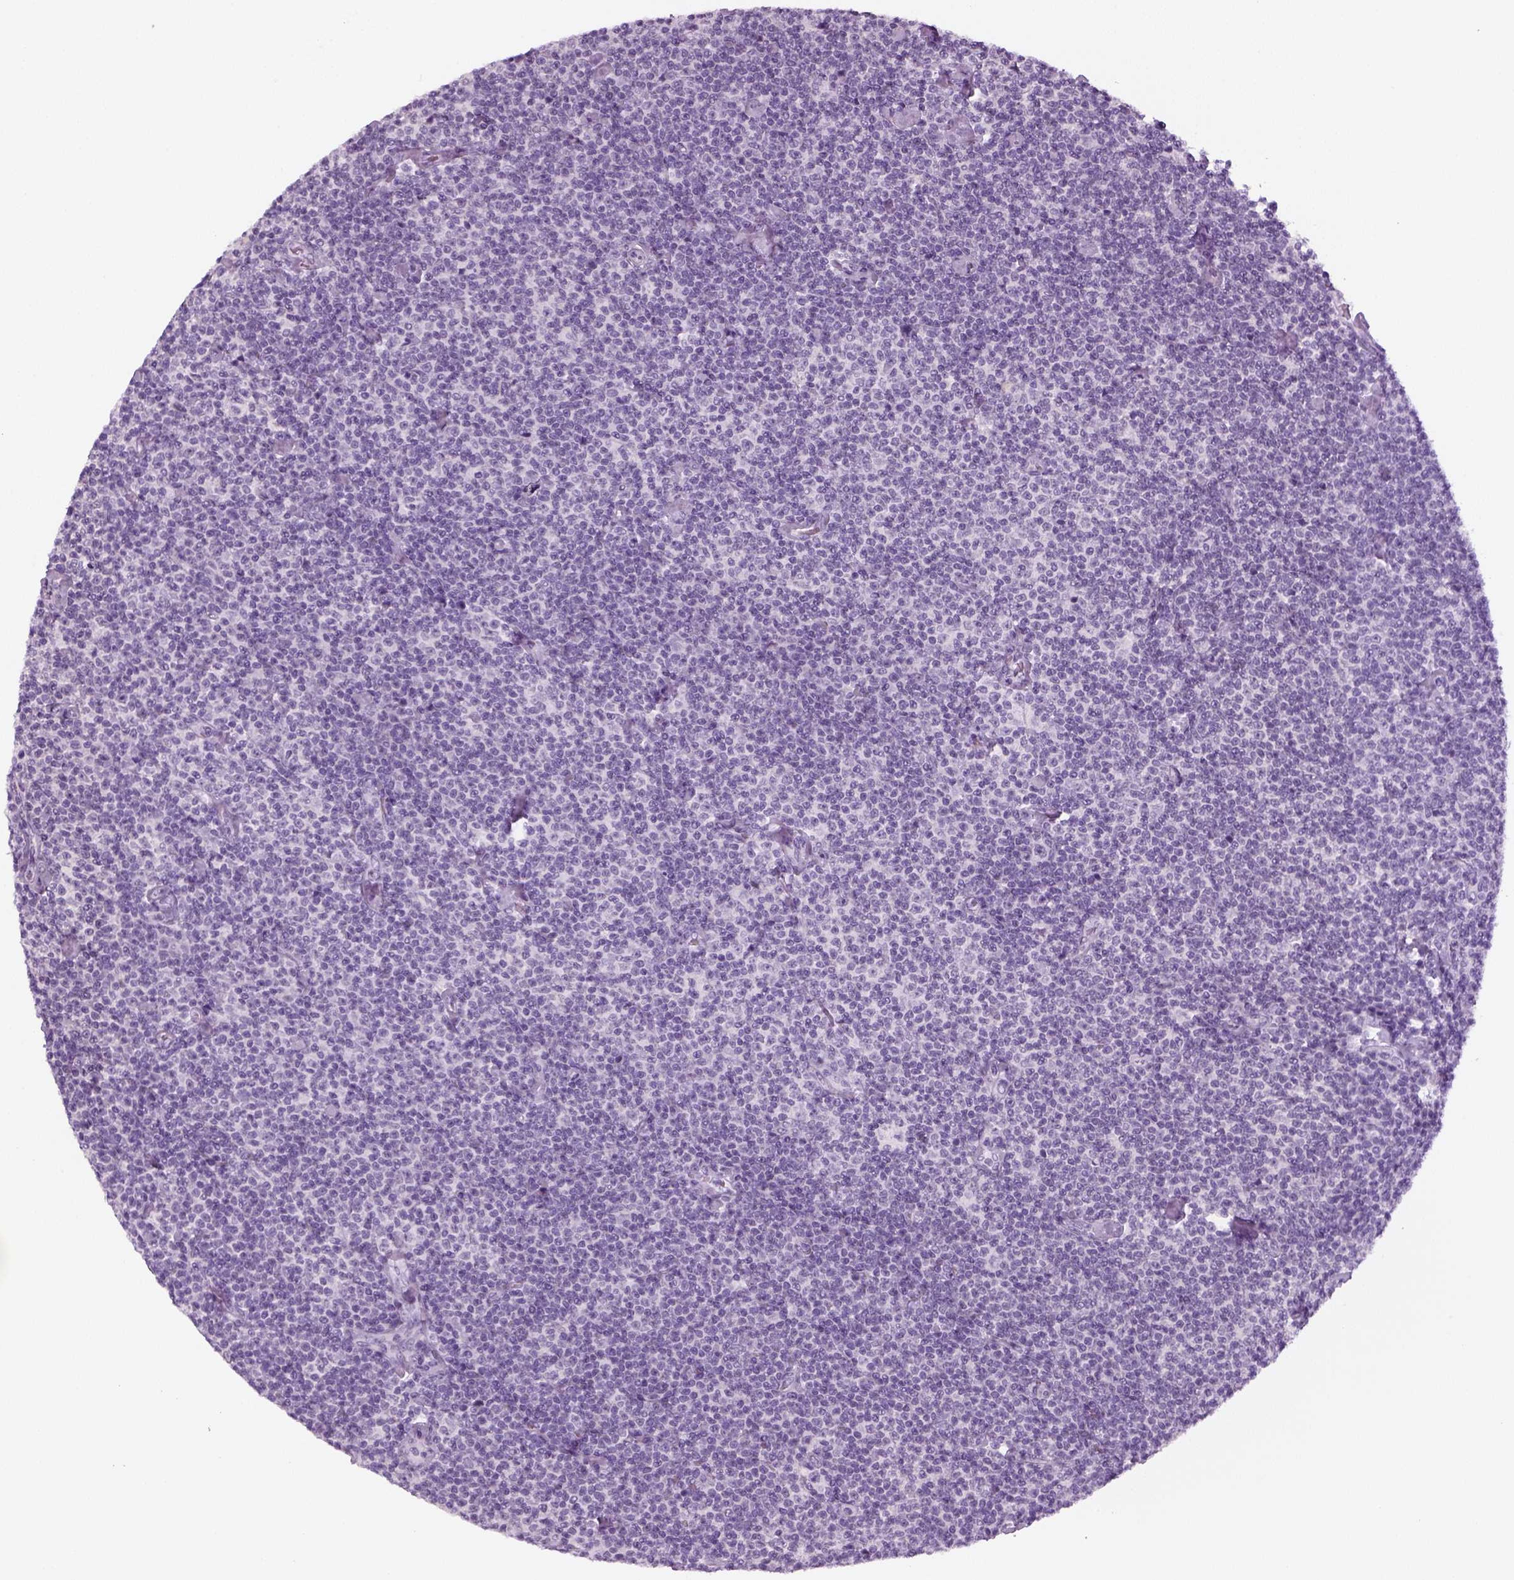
{"staining": {"intensity": "negative", "quantity": "none", "location": "none"}, "tissue": "lymphoma", "cell_type": "Tumor cells", "image_type": "cancer", "snomed": [{"axis": "morphology", "description": "Malignant lymphoma, non-Hodgkin's type, Low grade"}, {"axis": "topography", "description": "Lymph node"}], "caption": "This histopathology image is of lymphoma stained with immunohistochemistry to label a protein in brown with the nuclei are counter-stained blue. There is no positivity in tumor cells.", "gene": "KRT75", "patient": {"sex": "male", "age": 81}}